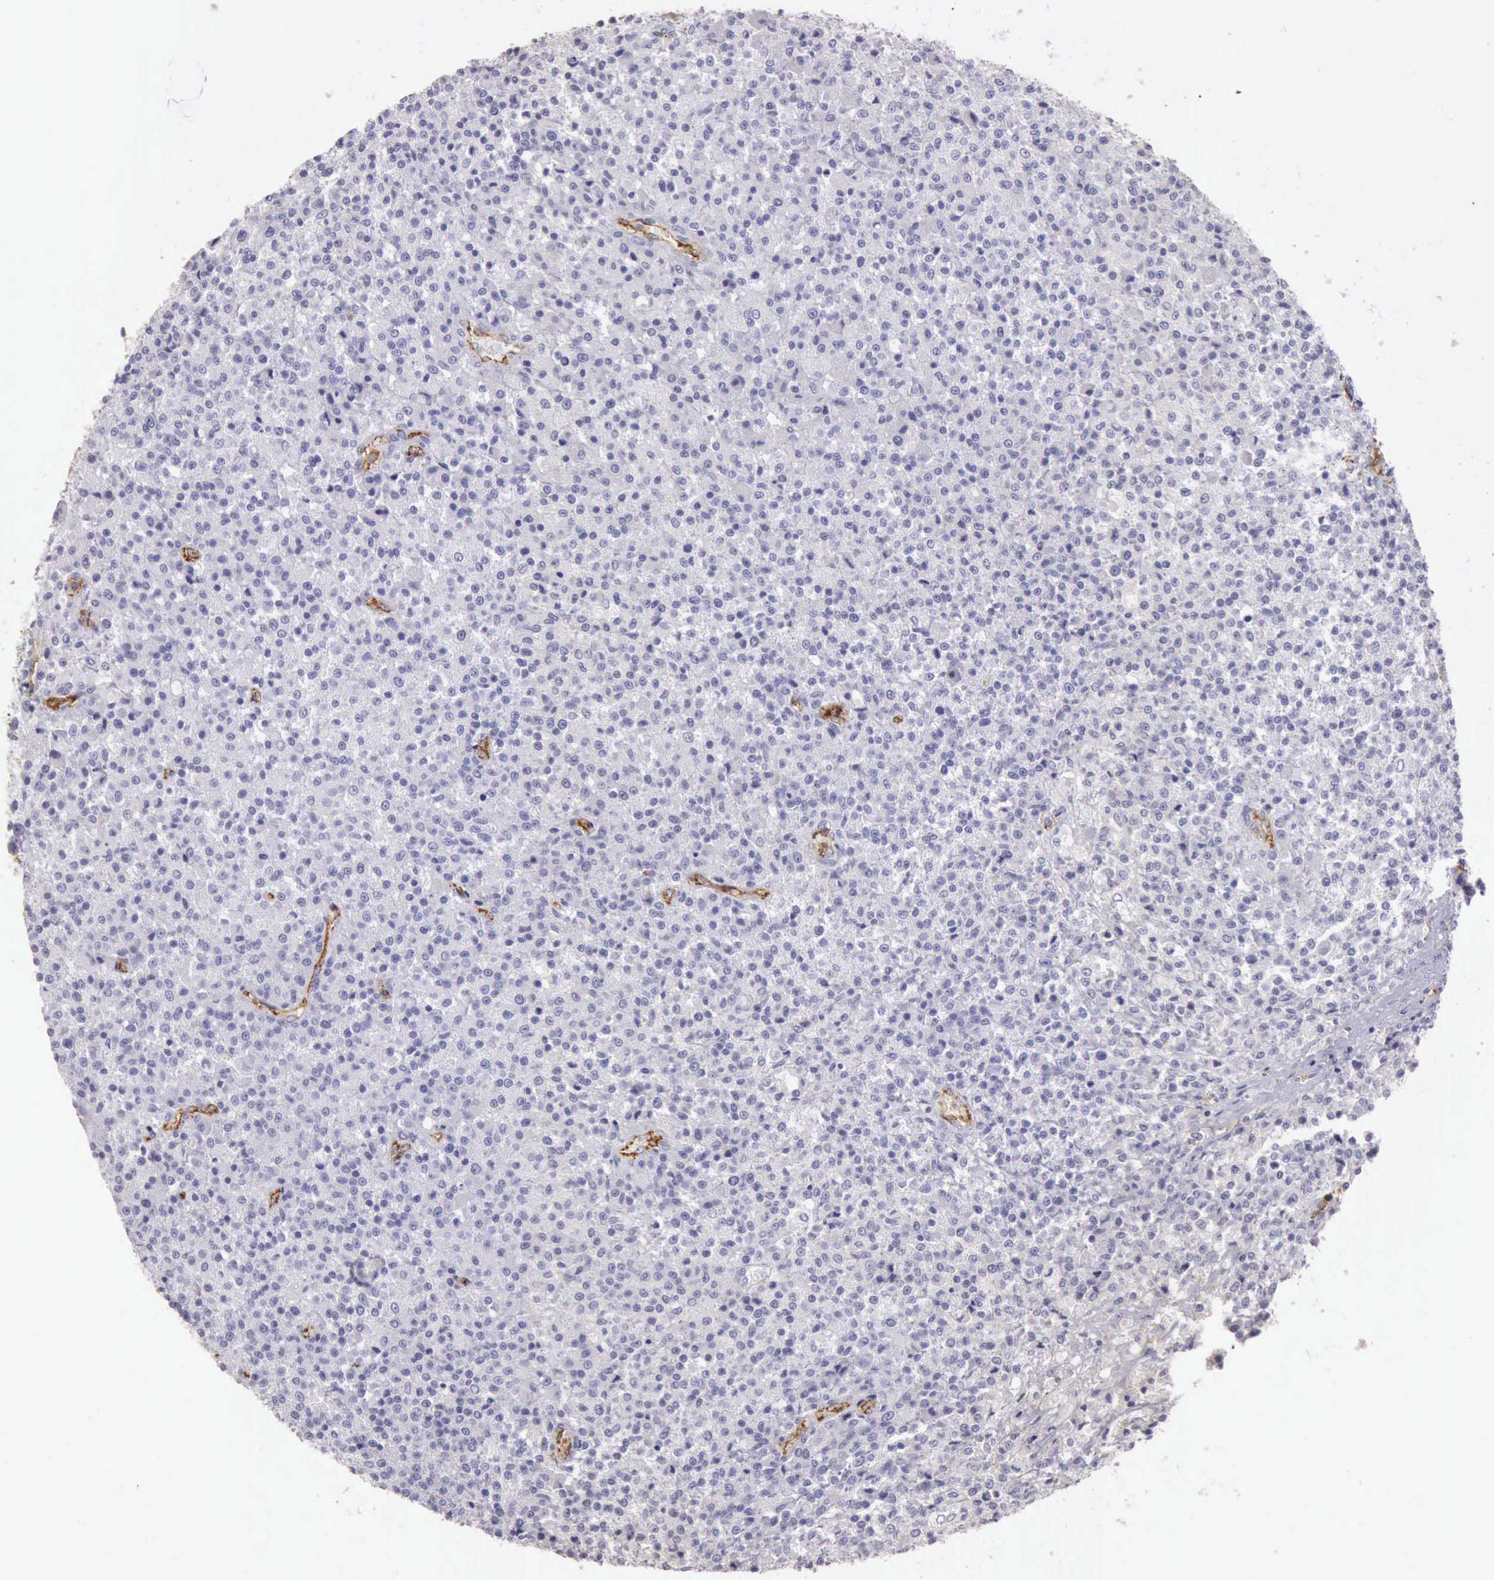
{"staining": {"intensity": "negative", "quantity": "none", "location": "none"}, "tissue": "testis cancer", "cell_type": "Tumor cells", "image_type": "cancer", "snomed": [{"axis": "morphology", "description": "Seminoma, NOS"}, {"axis": "topography", "description": "Testis"}], "caption": "Testis cancer (seminoma) stained for a protein using immunohistochemistry (IHC) displays no staining tumor cells.", "gene": "TCEANC", "patient": {"sex": "male", "age": 59}}